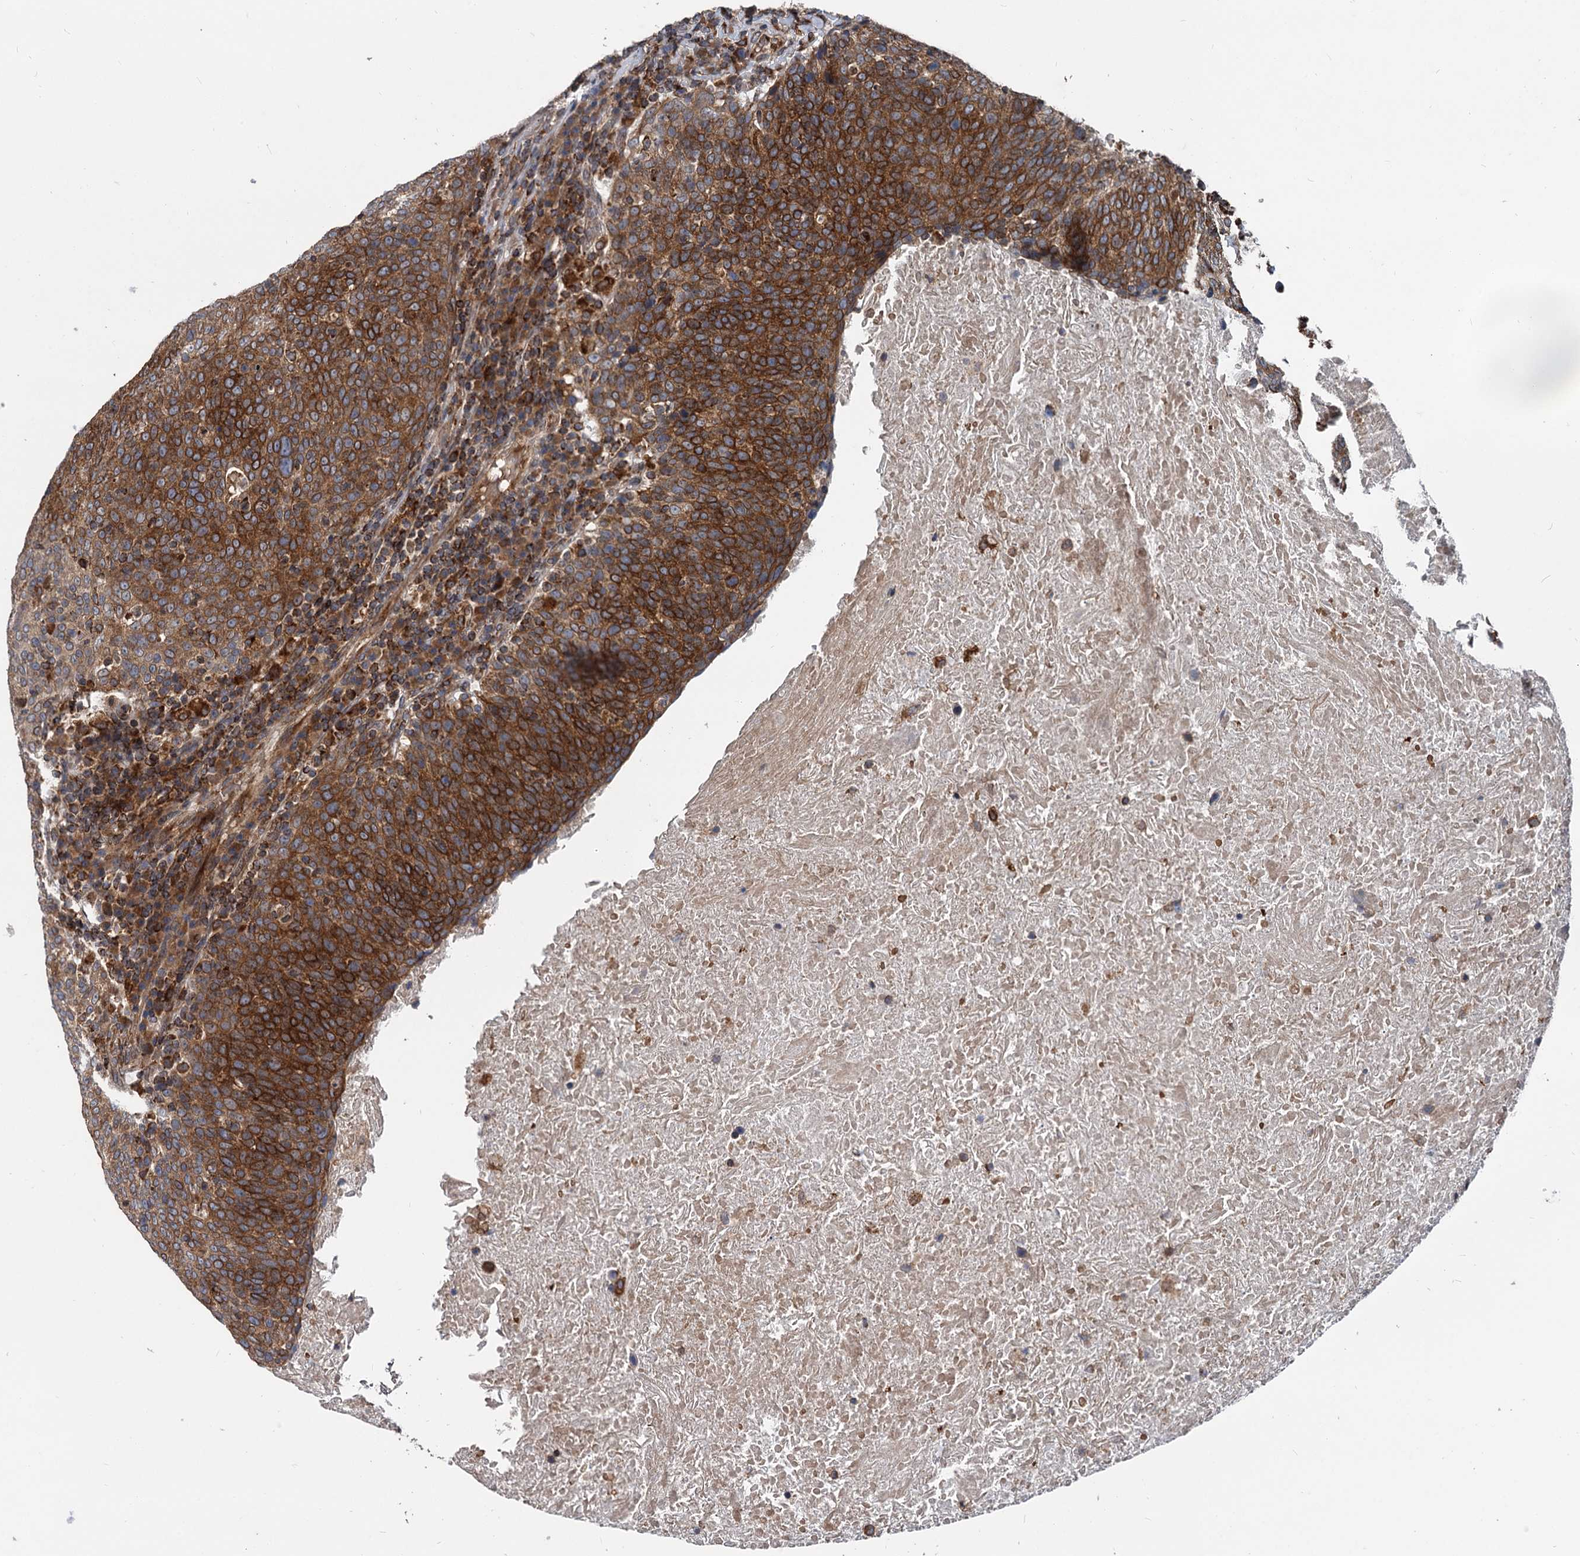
{"staining": {"intensity": "strong", "quantity": ">75%", "location": "cytoplasmic/membranous"}, "tissue": "head and neck cancer", "cell_type": "Tumor cells", "image_type": "cancer", "snomed": [{"axis": "morphology", "description": "Squamous cell carcinoma, NOS"}, {"axis": "morphology", "description": "Squamous cell carcinoma, metastatic, NOS"}, {"axis": "topography", "description": "Lymph node"}, {"axis": "topography", "description": "Head-Neck"}], "caption": "A brown stain labels strong cytoplasmic/membranous staining of a protein in human head and neck metastatic squamous cell carcinoma tumor cells. The staining is performed using DAB (3,3'-diaminobenzidine) brown chromogen to label protein expression. The nuclei are counter-stained blue using hematoxylin.", "gene": "STIM1", "patient": {"sex": "male", "age": 62}}